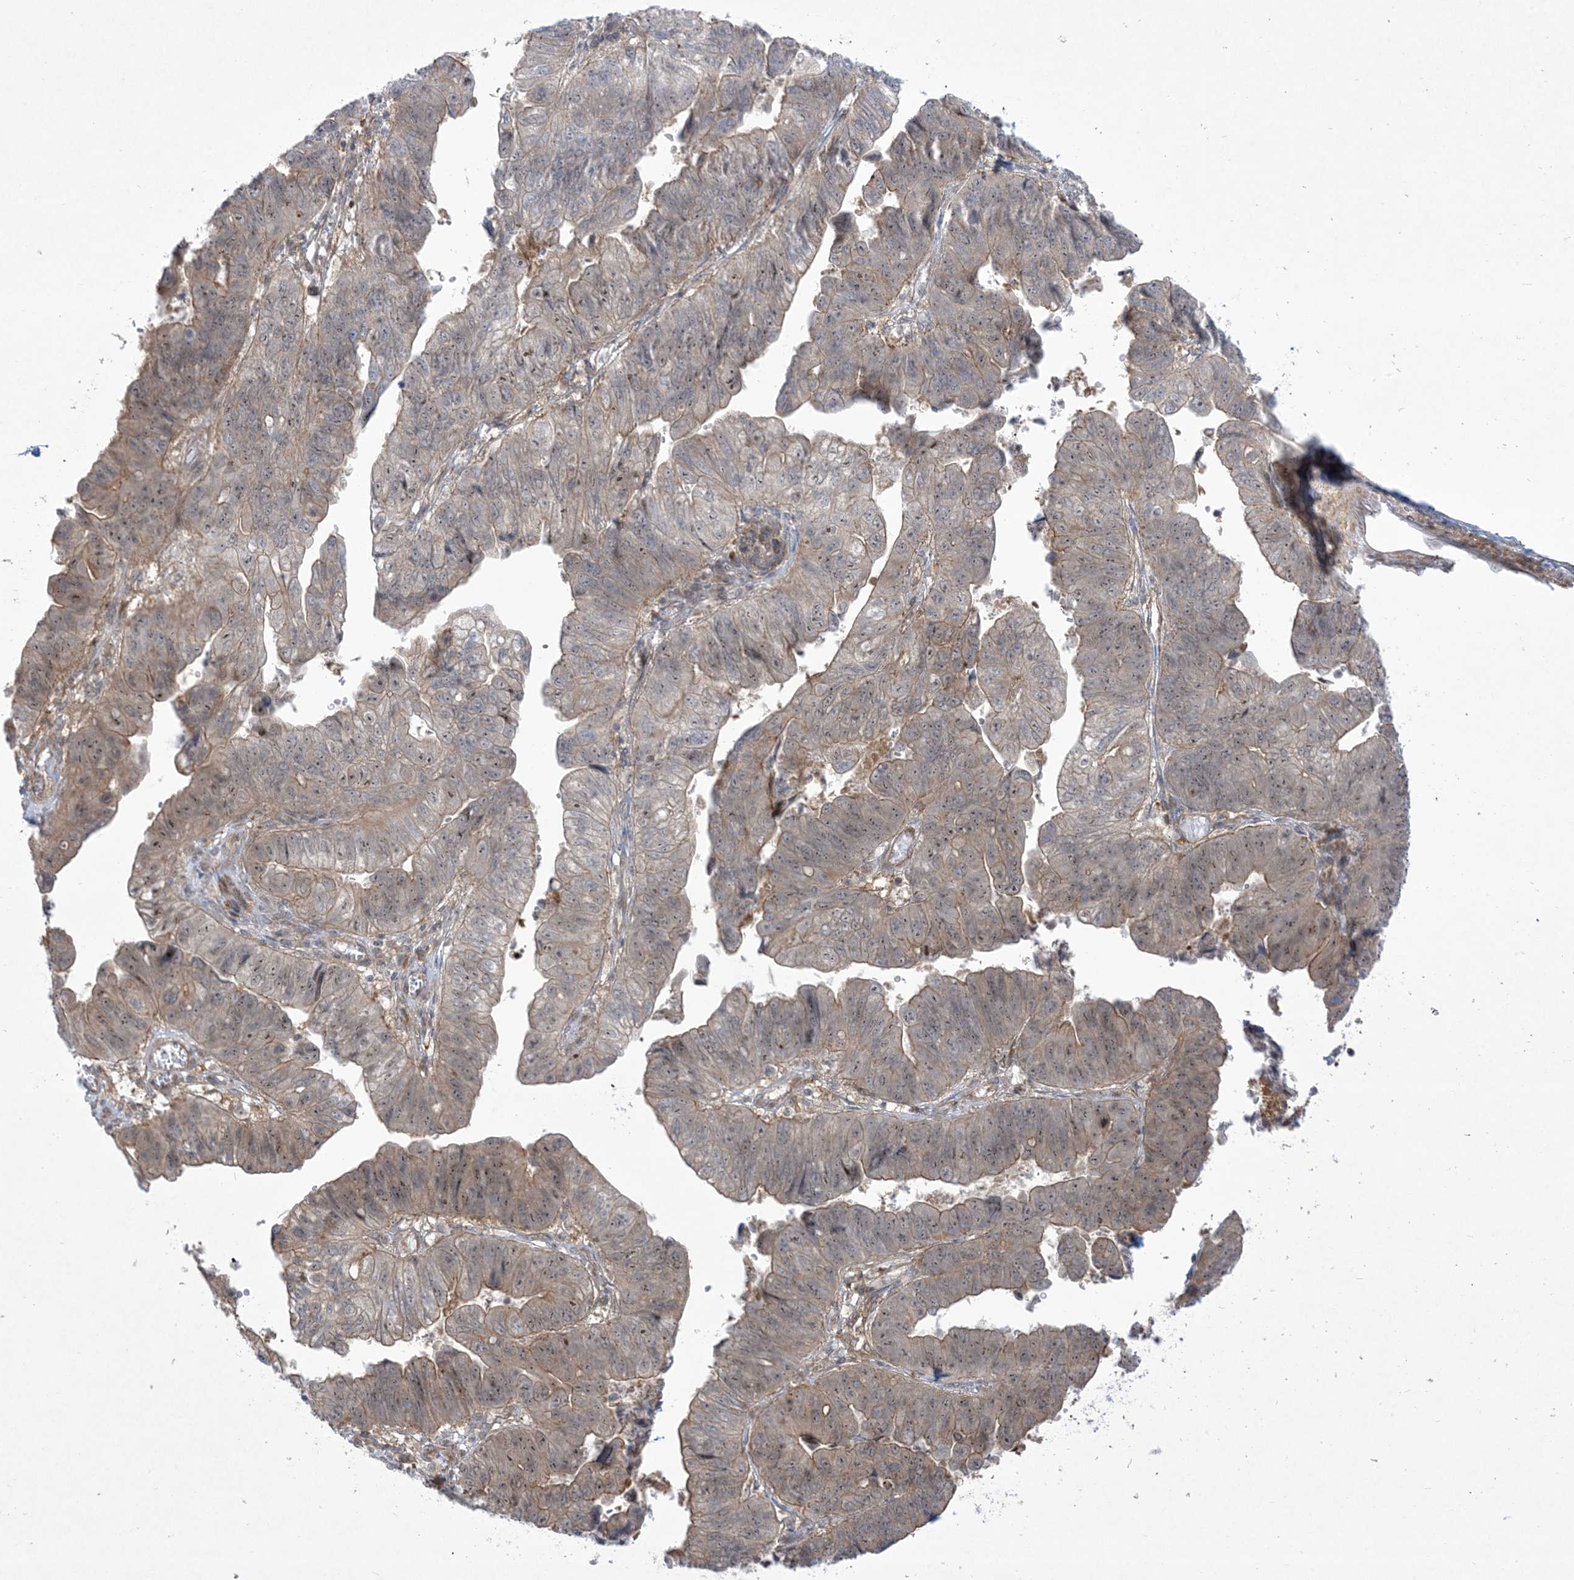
{"staining": {"intensity": "moderate", "quantity": ">75%", "location": "cytoplasmic/membranous,nuclear"}, "tissue": "stomach cancer", "cell_type": "Tumor cells", "image_type": "cancer", "snomed": [{"axis": "morphology", "description": "Adenocarcinoma, NOS"}, {"axis": "topography", "description": "Stomach"}], "caption": "Stomach cancer (adenocarcinoma) was stained to show a protein in brown. There is medium levels of moderate cytoplasmic/membranous and nuclear staining in approximately >75% of tumor cells. Nuclei are stained in blue.", "gene": "SOGA3", "patient": {"sex": "male", "age": 59}}